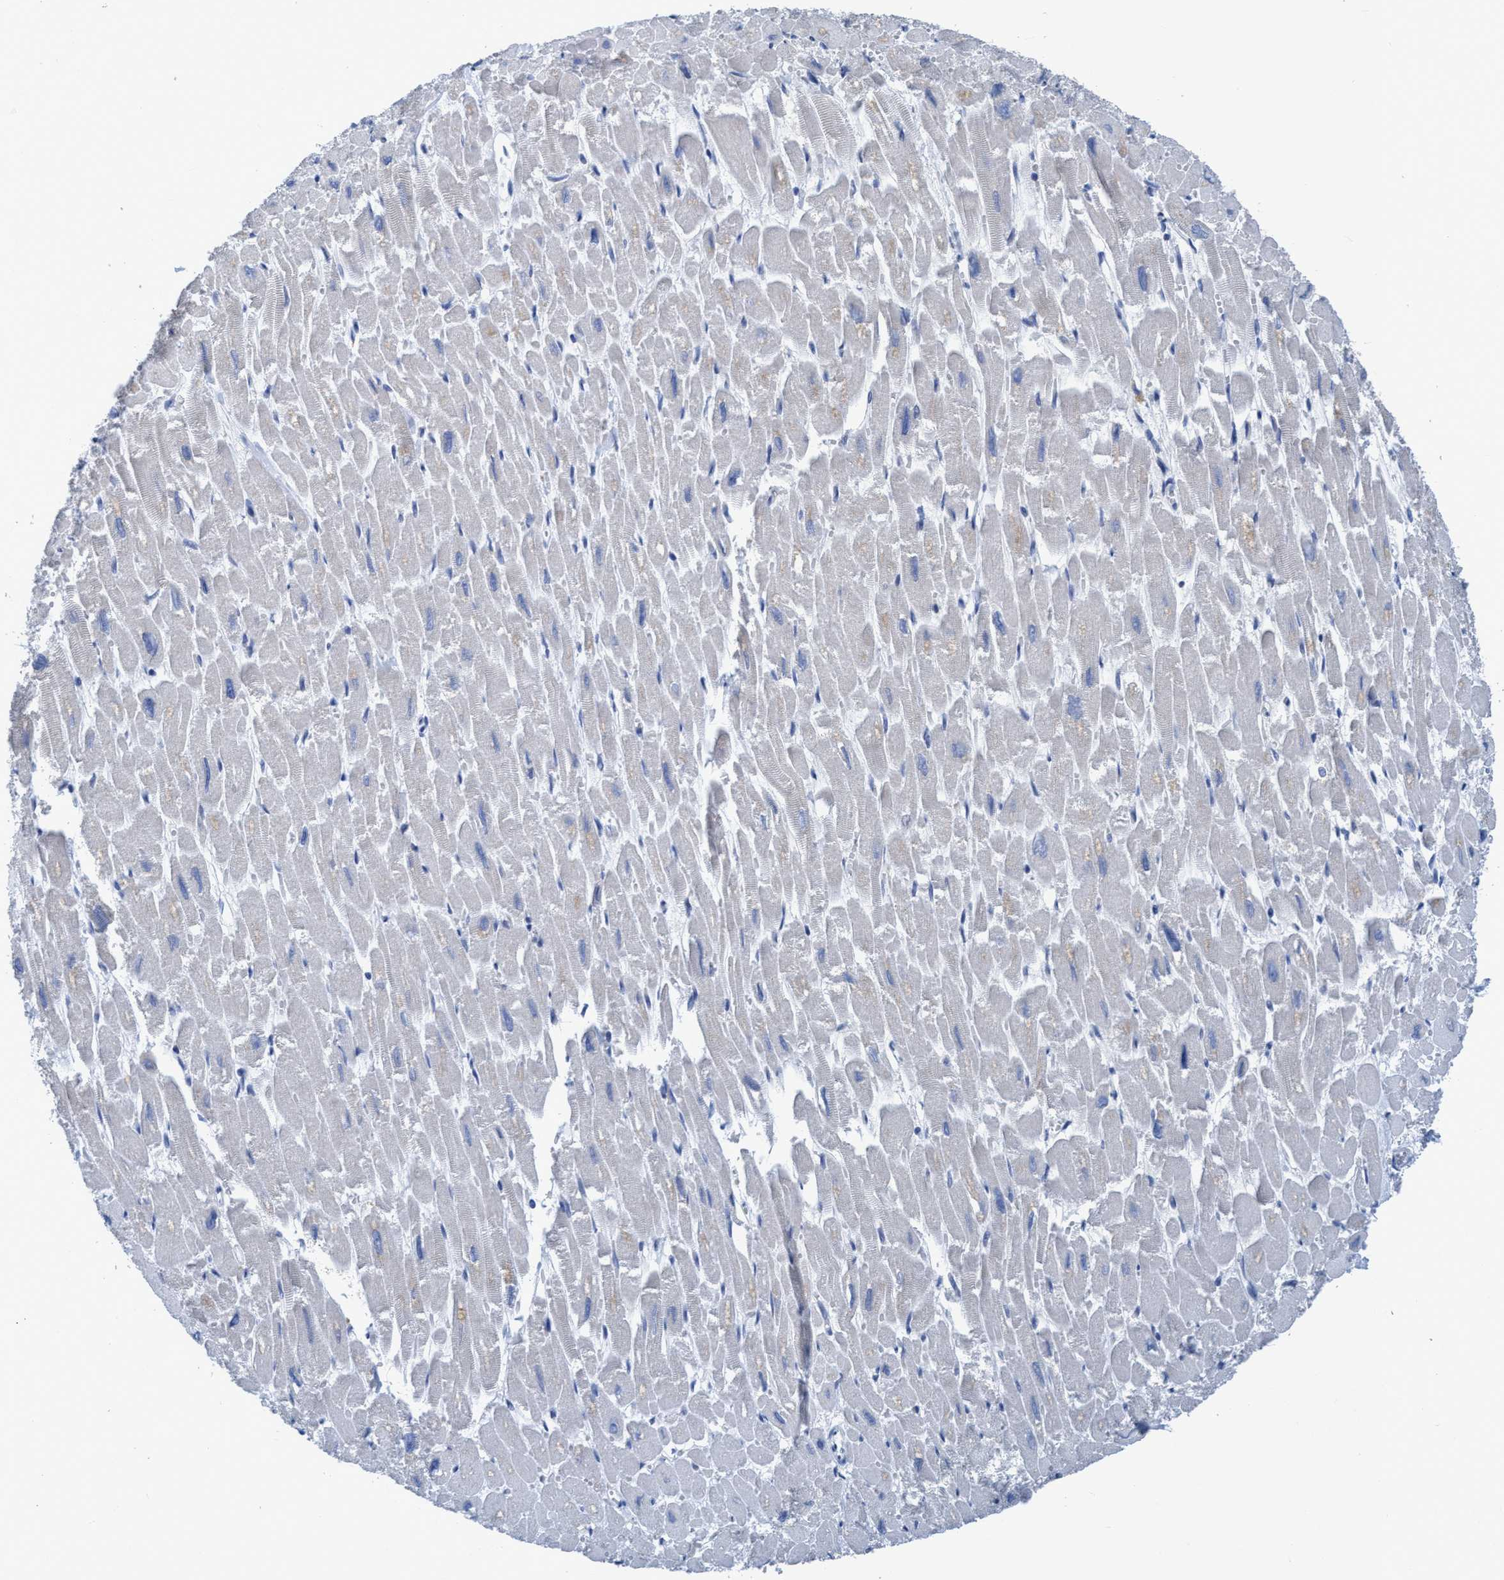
{"staining": {"intensity": "weak", "quantity": "<25%", "location": "cytoplasmic/membranous"}, "tissue": "heart muscle", "cell_type": "Cardiomyocytes", "image_type": "normal", "snomed": [{"axis": "morphology", "description": "Normal tissue, NOS"}, {"axis": "topography", "description": "Heart"}], "caption": "Immunohistochemical staining of unremarkable human heart muscle demonstrates no significant staining in cardiomyocytes.", "gene": "DNAI1", "patient": {"sex": "male", "age": 54}}